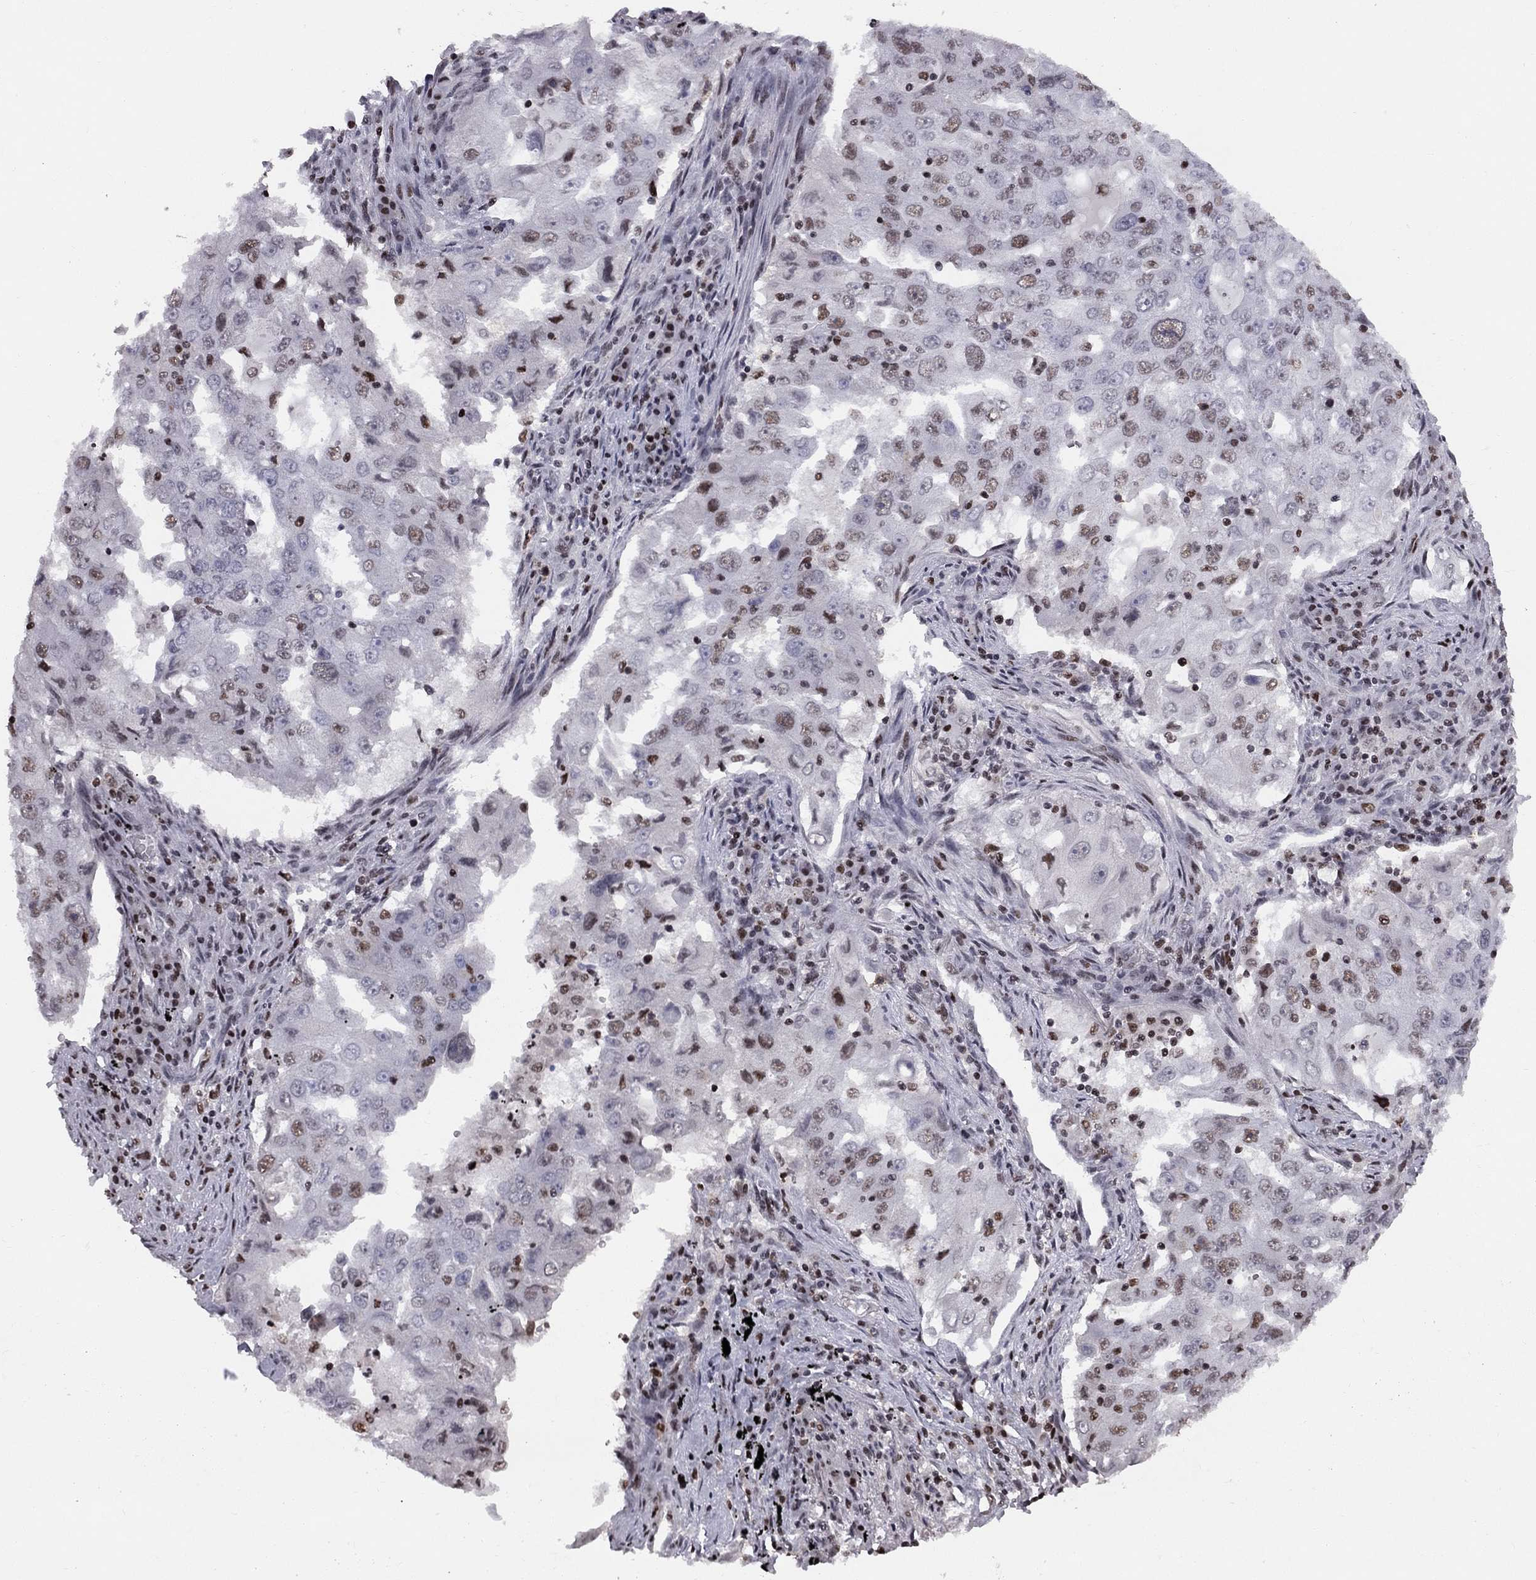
{"staining": {"intensity": "strong", "quantity": "<25%", "location": "nuclear"}, "tissue": "lung cancer", "cell_type": "Tumor cells", "image_type": "cancer", "snomed": [{"axis": "morphology", "description": "Adenocarcinoma, NOS"}, {"axis": "topography", "description": "Lung"}], "caption": "Protein positivity by immunohistochemistry (IHC) shows strong nuclear positivity in approximately <25% of tumor cells in adenocarcinoma (lung).", "gene": "RNASEH2C", "patient": {"sex": "female", "age": 61}}